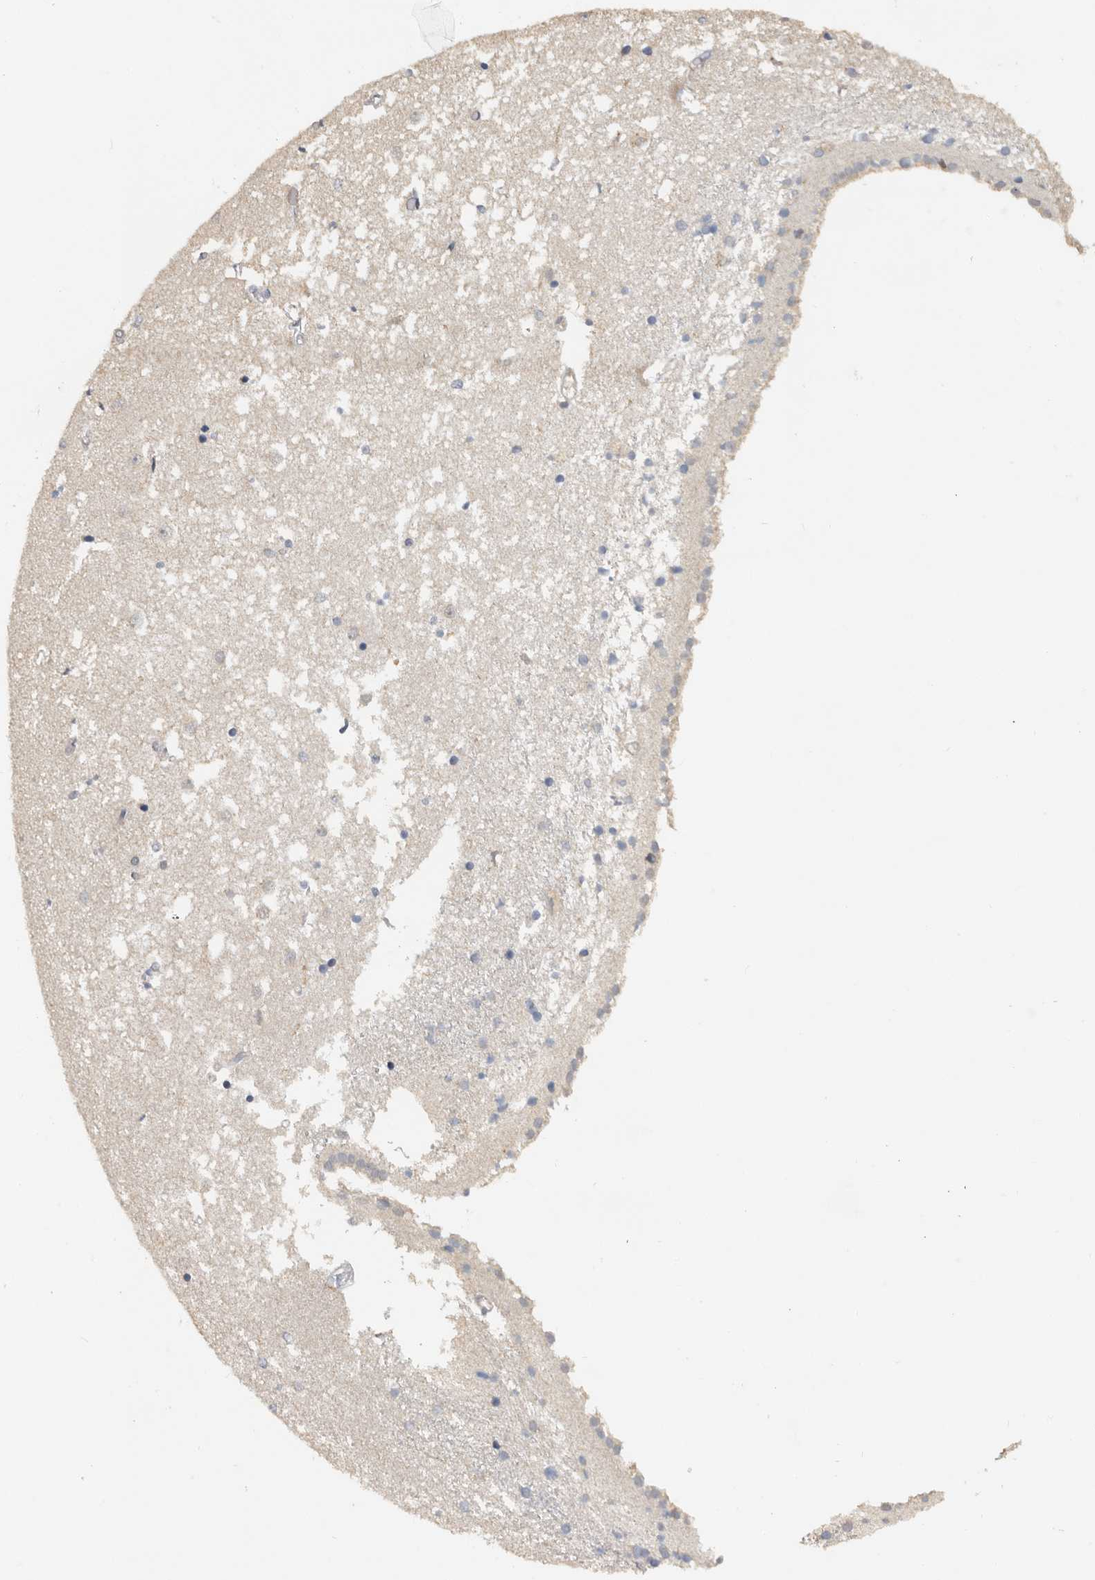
{"staining": {"intensity": "negative", "quantity": "none", "location": "none"}, "tissue": "caudate", "cell_type": "Glial cells", "image_type": "normal", "snomed": [{"axis": "morphology", "description": "Normal tissue, NOS"}, {"axis": "topography", "description": "Lateral ventricle wall"}], "caption": "Immunohistochemistry histopathology image of benign caudate: human caudate stained with DAB (3,3'-diaminobenzidine) shows no significant protein expression in glial cells. (Stains: DAB (3,3'-diaminobenzidine) immunohistochemistry (IHC) with hematoxylin counter stain, Microscopy: brightfield microscopy at high magnification).", "gene": "HENMT1", "patient": {"sex": "male", "age": 45}}